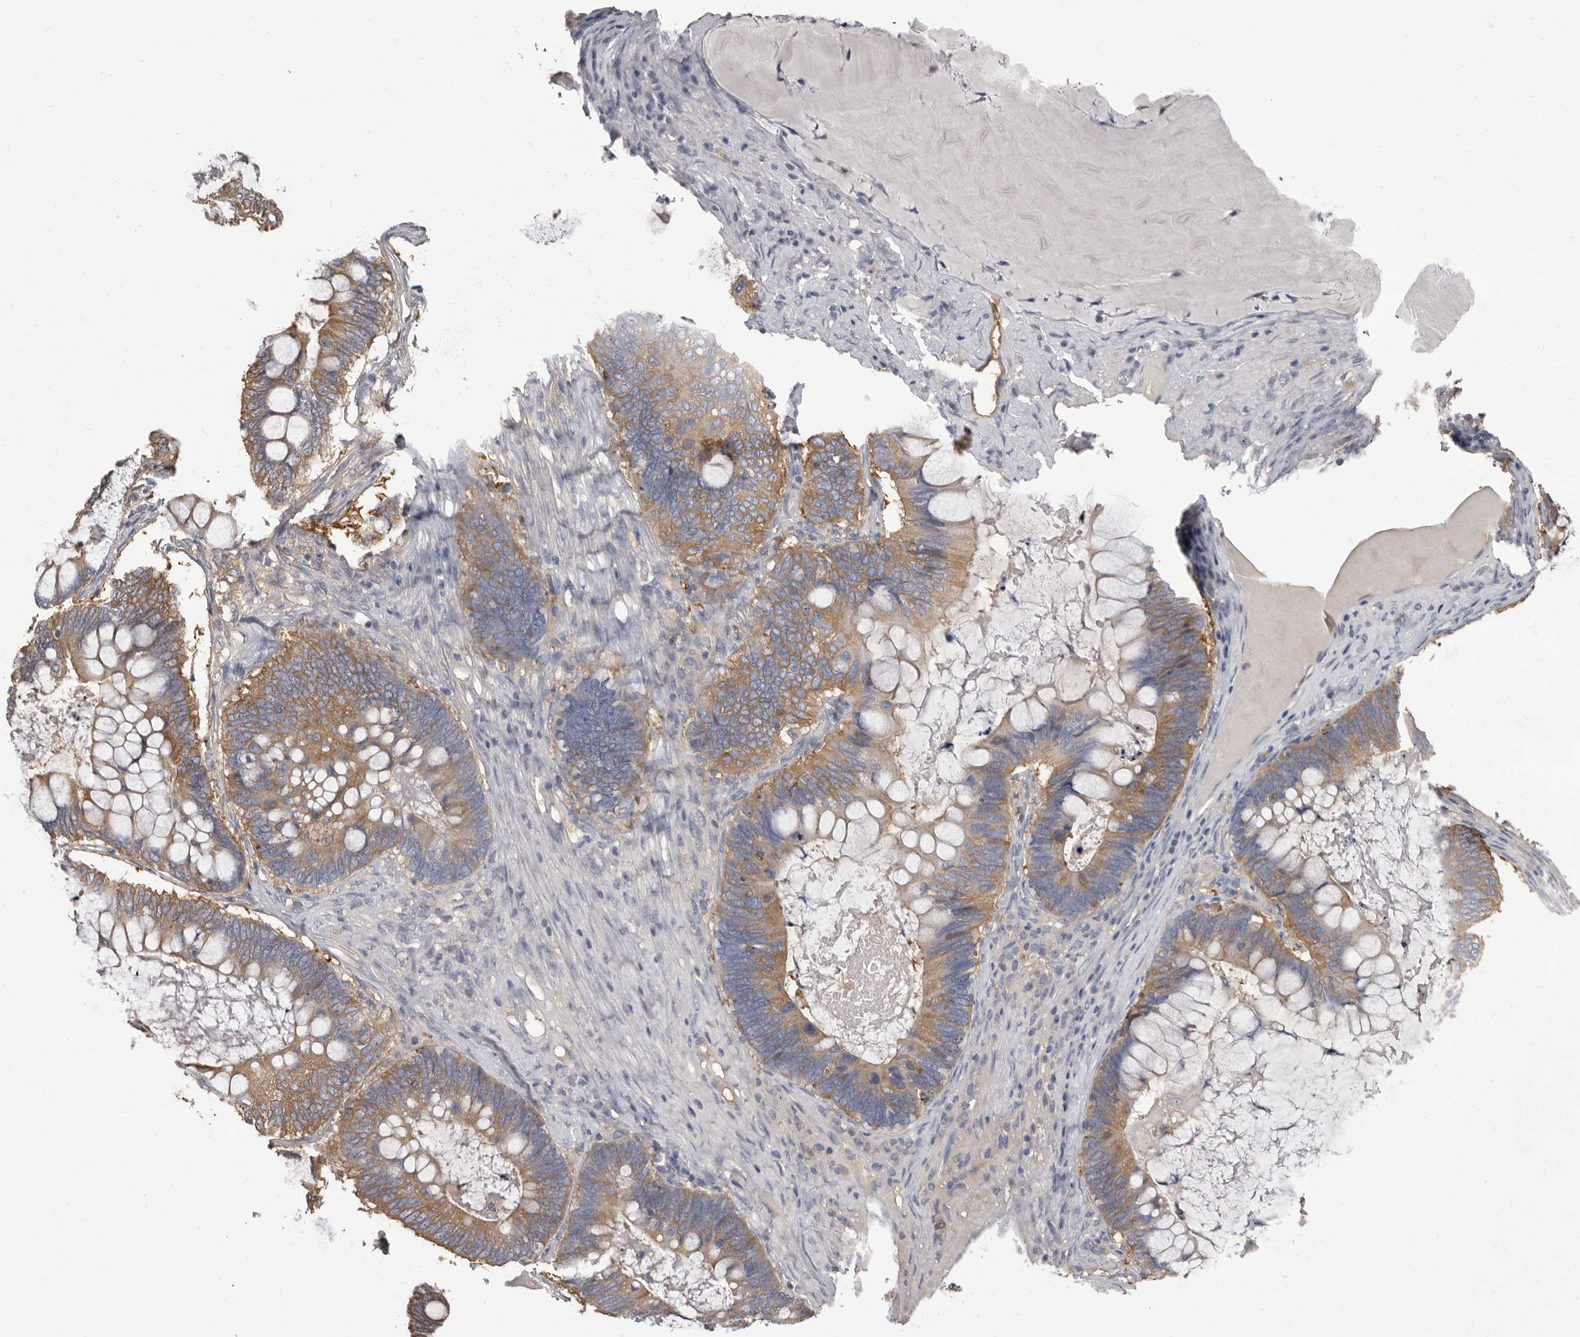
{"staining": {"intensity": "moderate", "quantity": ">75%", "location": "cytoplasmic/membranous"}, "tissue": "ovarian cancer", "cell_type": "Tumor cells", "image_type": "cancer", "snomed": [{"axis": "morphology", "description": "Cystadenocarcinoma, mucinous, NOS"}, {"axis": "topography", "description": "Ovary"}], "caption": "A brown stain highlights moderate cytoplasmic/membranous staining of a protein in human ovarian mucinous cystadenocarcinoma tumor cells.", "gene": "APEH", "patient": {"sex": "female", "age": 61}}